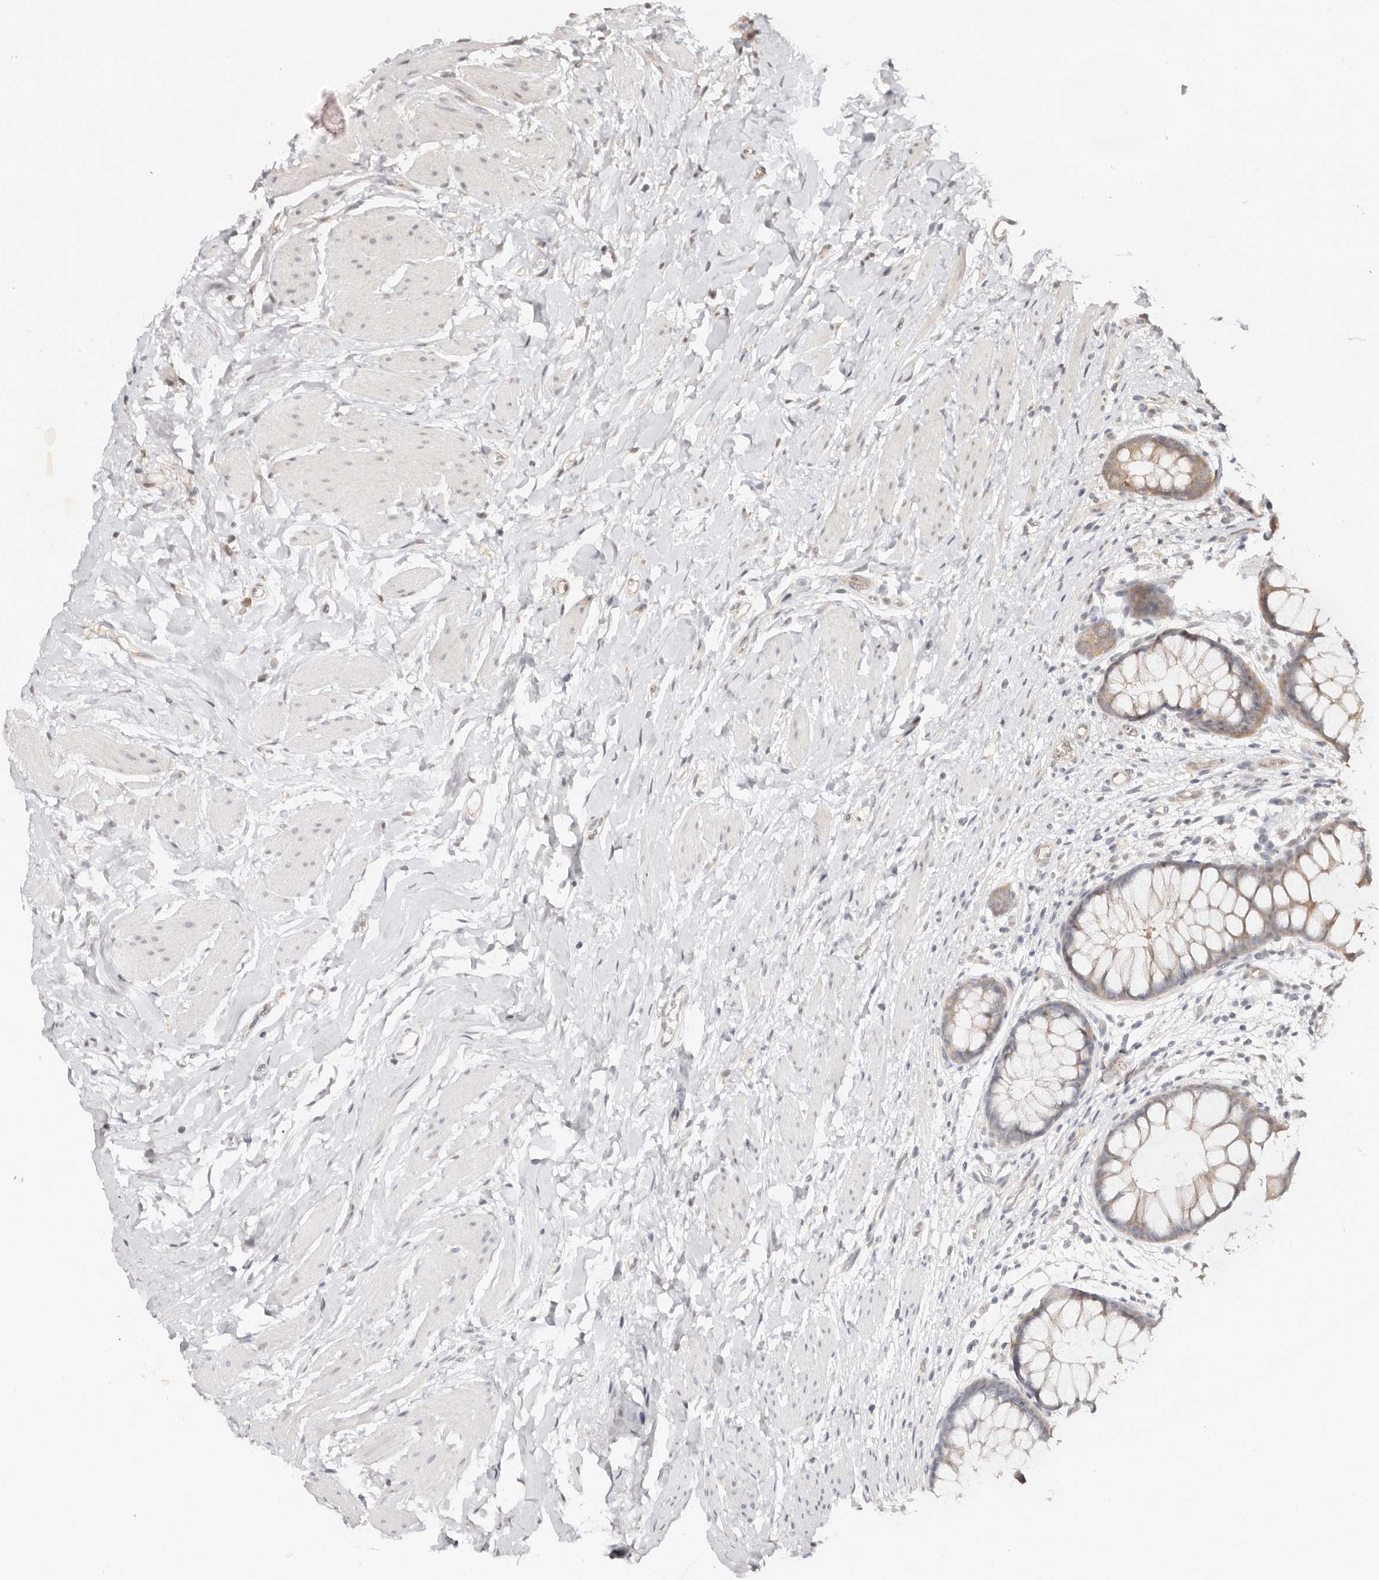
{"staining": {"intensity": "weak", "quantity": "<25%", "location": "cytoplasmic/membranous"}, "tissue": "colon", "cell_type": "Endothelial cells", "image_type": "normal", "snomed": [{"axis": "morphology", "description": "Normal tissue, NOS"}, {"axis": "topography", "description": "Colon"}], "caption": "Immunohistochemistry photomicrograph of normal human colon stained for a protein (brown), which exhibits no staining in endothelial cells.", "gene": "PSMA5", "patient": {"sex": "female", "age": 62}}